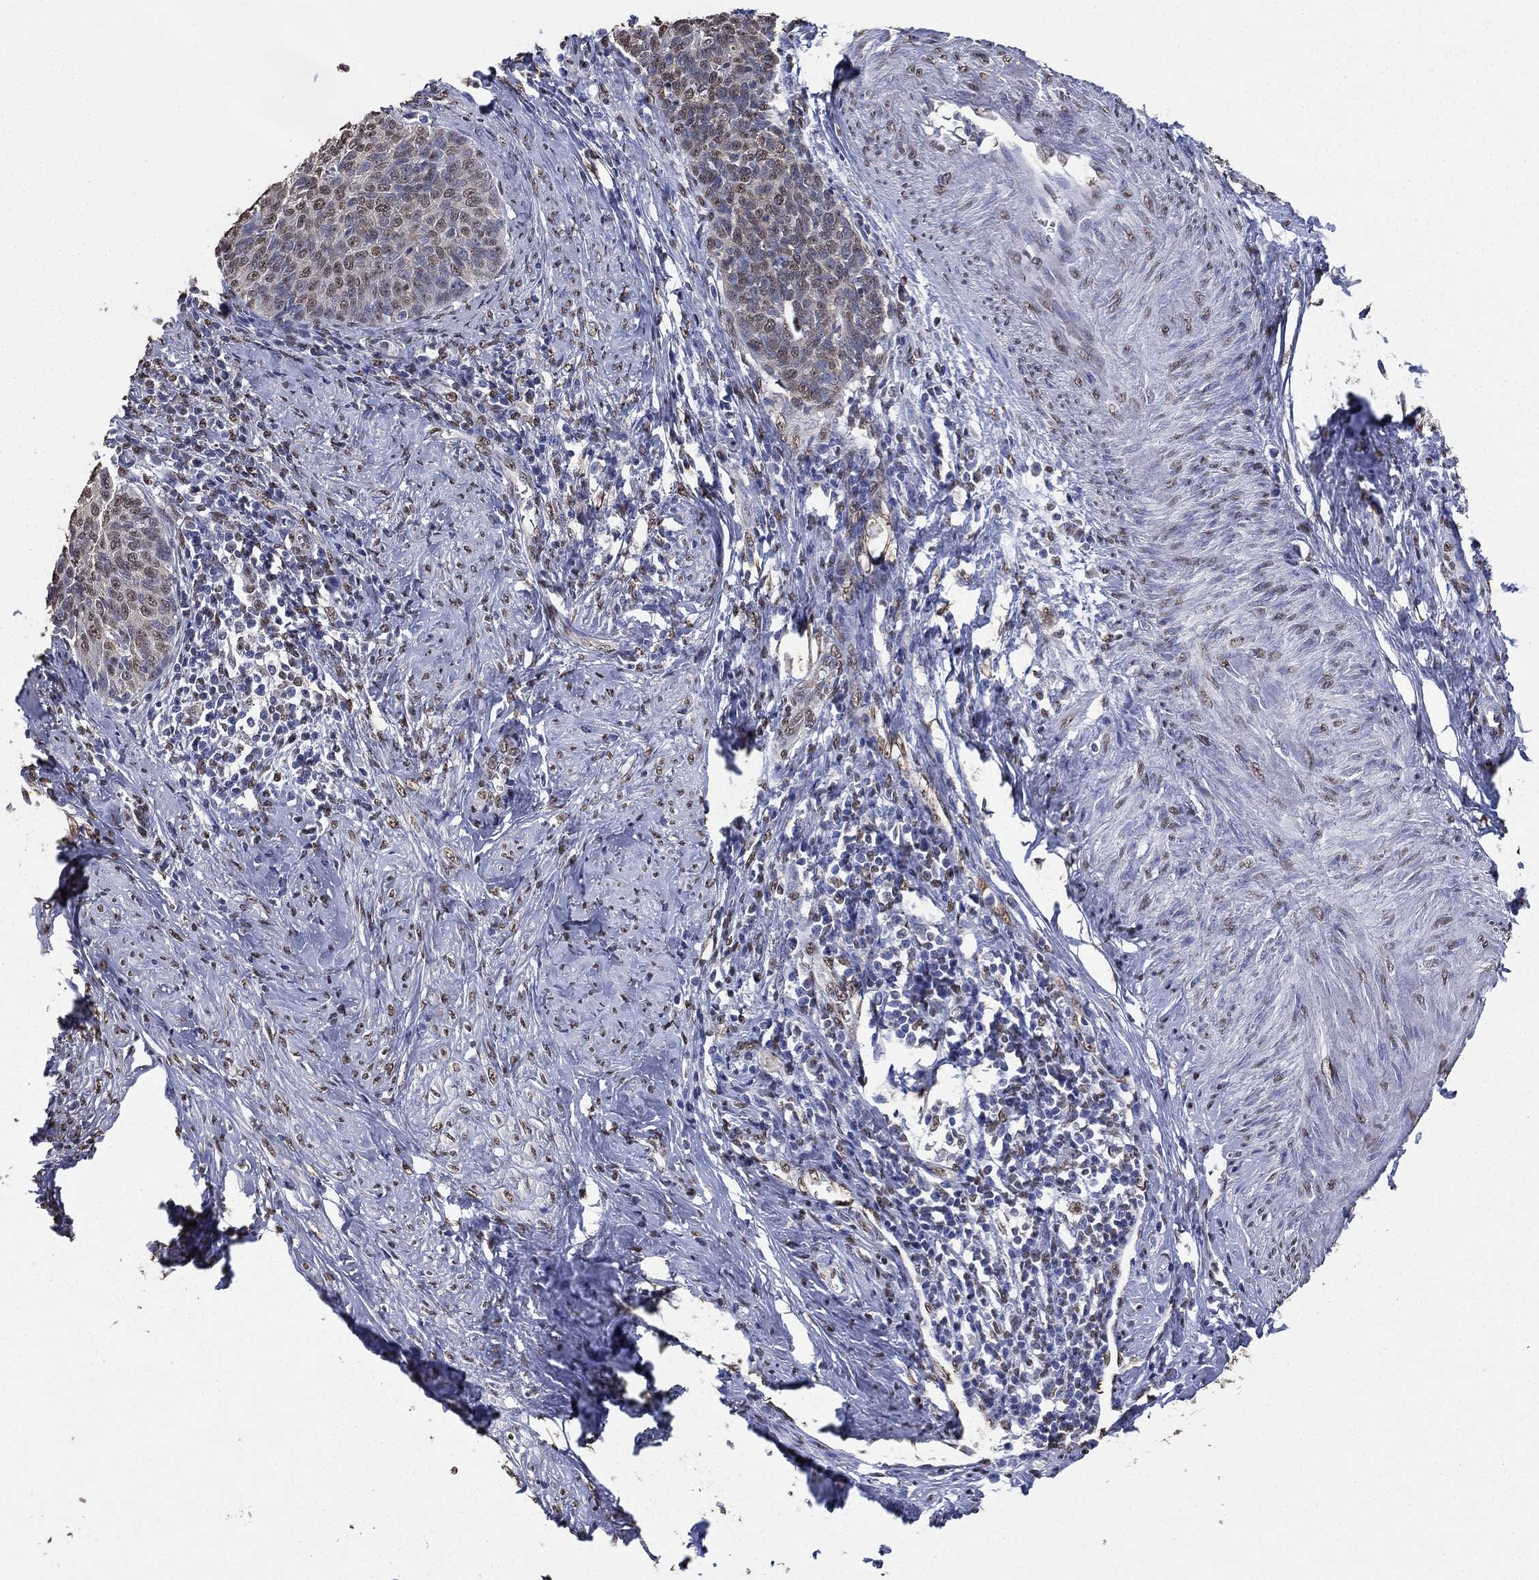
{"staining": {"intensity": "weak", "quantity": "<25%", "location": "cytoplasmic/membranous"}, "tissue": "cervical cancer", "cell_type": "Tumor cells", "image_type": "cancer", "snomed": [{"axis": "morphology", "description": "Normal tissue, NOS"}, {"axis": "morphology", "description": "Squamous cell carcinoma, NOS"}, {"axis": "topography", "description": "Cervix"}], "caption": "The histopathology image displays no staining of tumor cells in cervical cancer.", "gene": "ALDH7A1", "patient": {"sex": "female", "age": 39}}